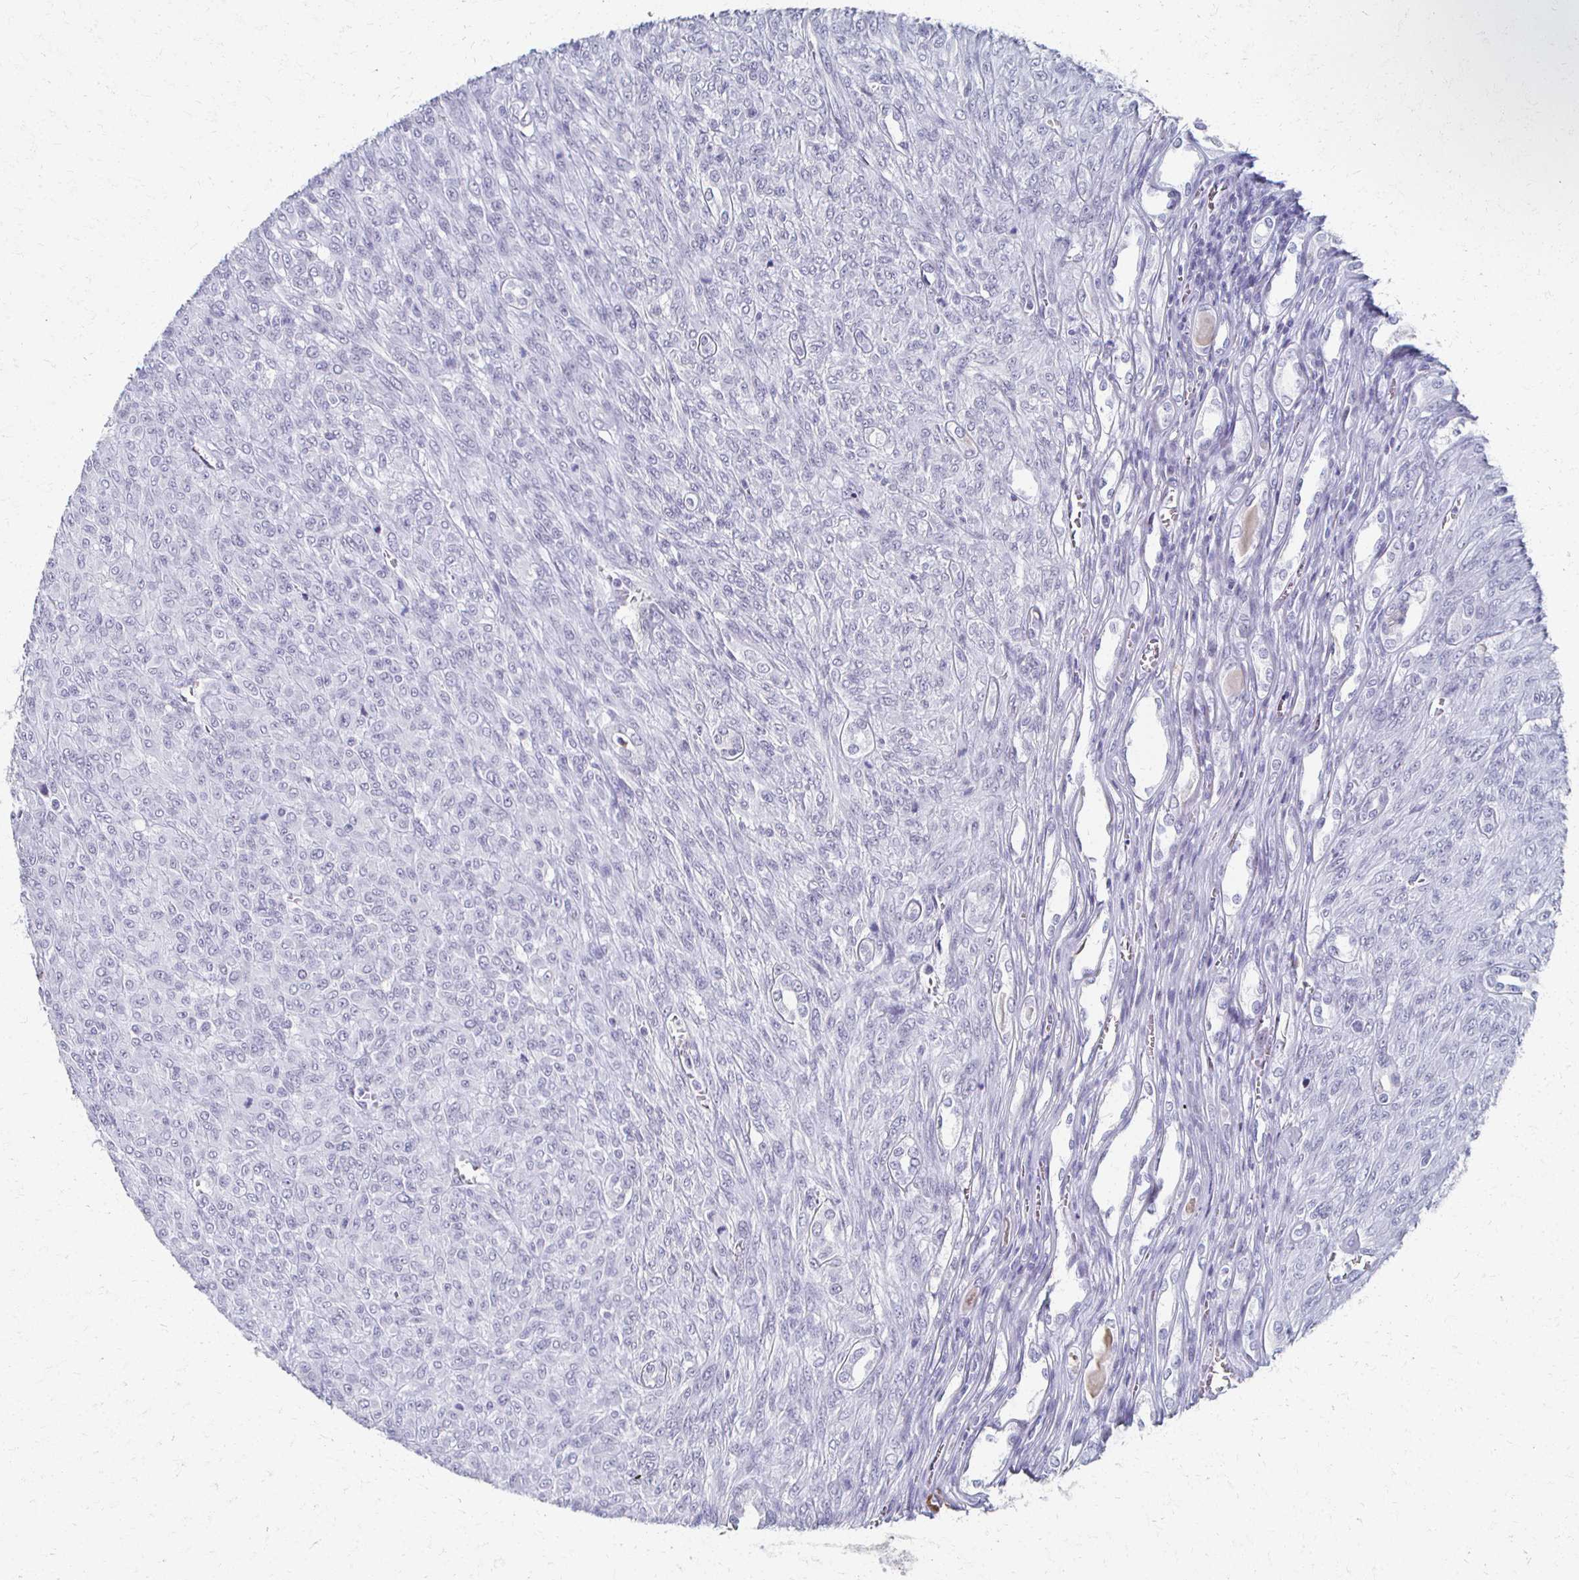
{"staining": {"intensity": "negative", "quantity": "none", "location": "none"}, "tissue": "renal cancer", "cell_type": "Tumor cells", "image_type": "cancer", "snomed": [{"axis": "morphology", "description": "Adenocarcinoma, NOS"}, {"axis": "topography", "description": "Kidney"}], "caption": "Renal cancer stained for a protein using IHC exhibits no expression tumor cells.", "gene": "CXCR2", "patient": {"sex": "male", "age": 58}}